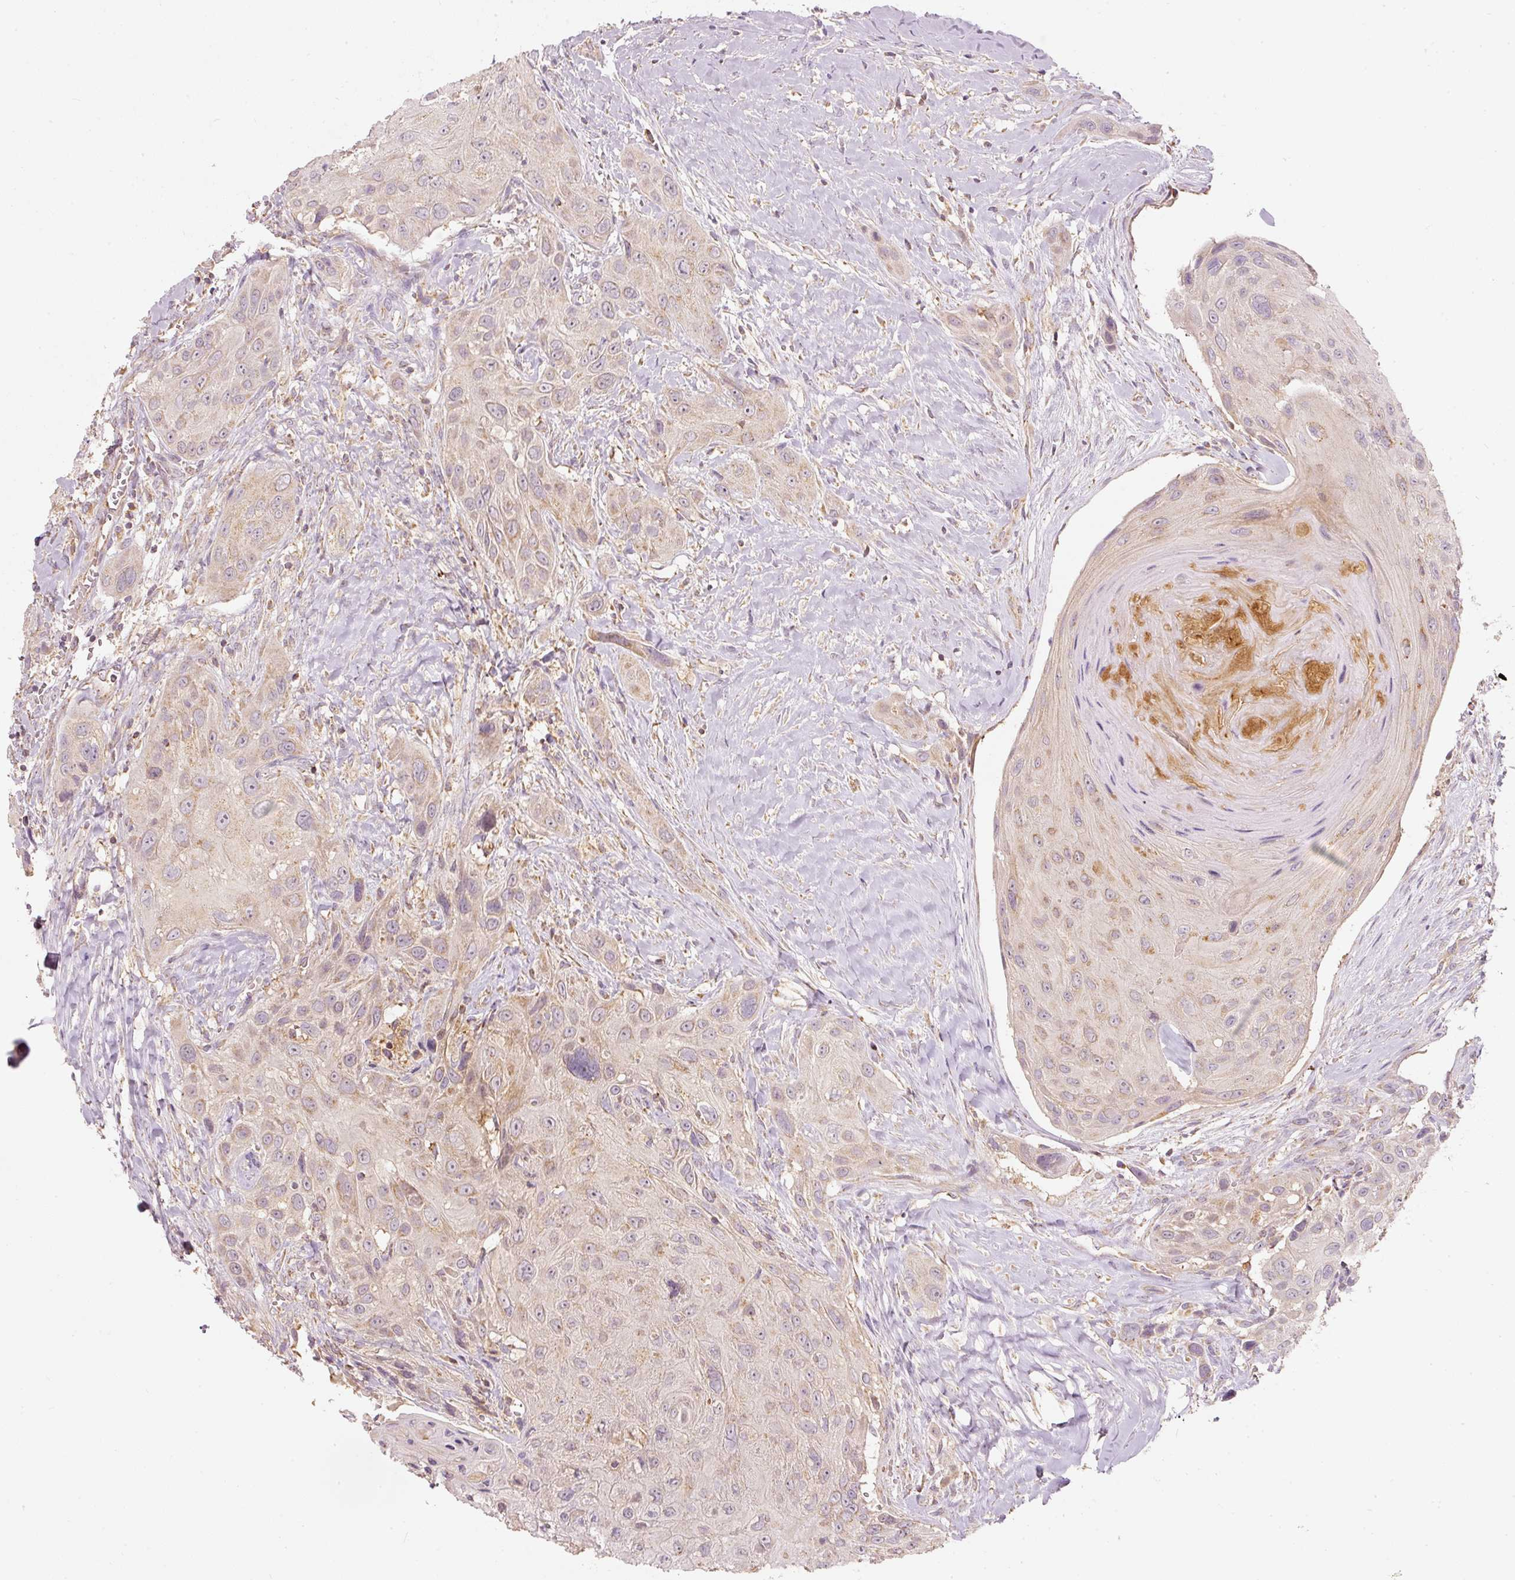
{"staining": {"intensity": "moderate", "quantity": "25%-75%", "location": "cytoplasmic/membranous"}, "tissue": "head and neck cancer", "cell_type": "Tumor cells", "image_type": "cancer", "snomed": [{"axis": "morphology", "description": "Squamous cell carcinoma, NOS"}, {"axis": "topography", "description": "Head-Neck"}], "caption": "Immunohistochemical staining of head and neck squamous cell carcinoma exhibits moderate cytoplasmic/membranous protein staining in about 25%-75% of tumor cells. The protein is shown in brown color, while the nuclei are stained blue.", "gene": "PSENEN", "patient": {"sex": "male", "age": 81}}